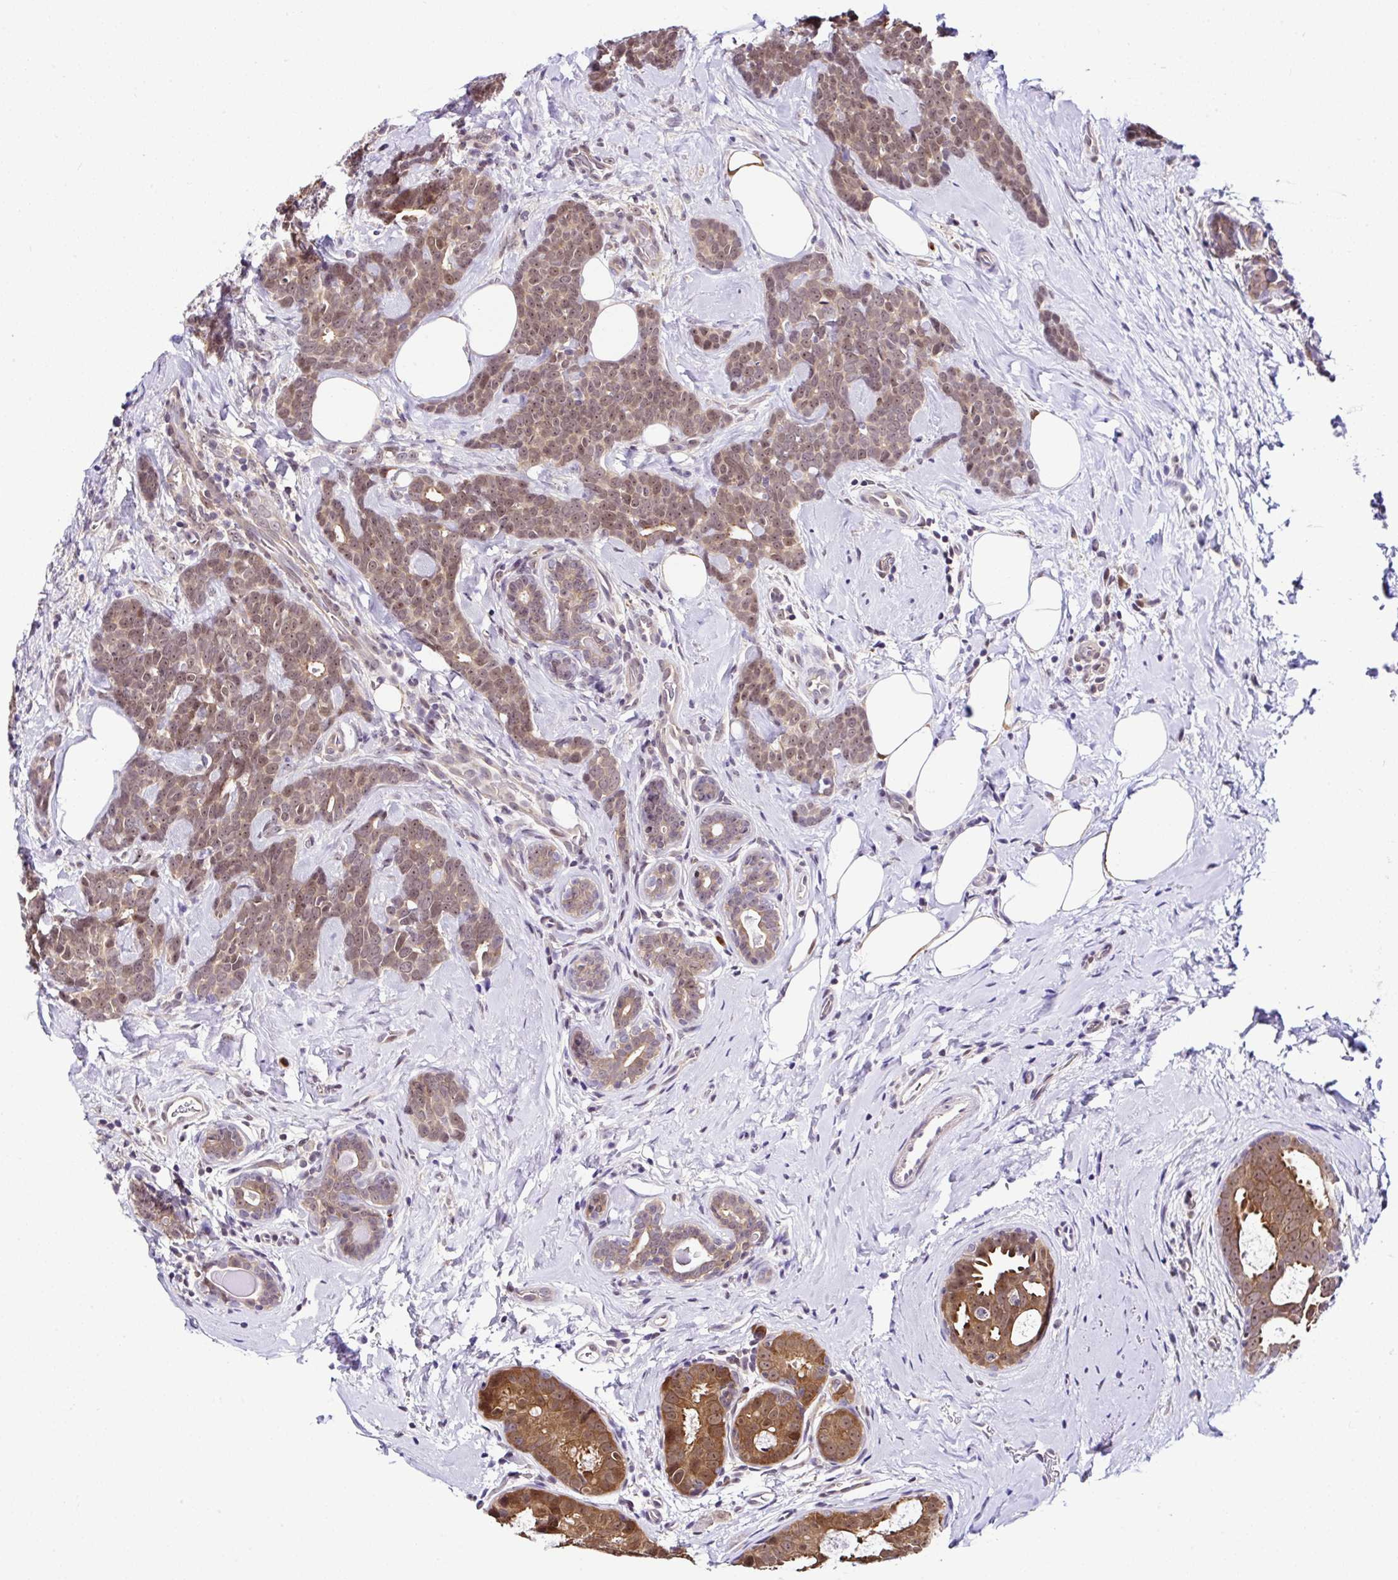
{"staining": {"intensity": "moderate", "quantity": ">75%", "location": "cytoplasmic/membranous,nuclear"}, "tissue": "breast cancer", "cell_type": "Tumor cells", "image_type": "cancer", "snomed": [{"axis": "morphology", "description": "Duct carcinoma"}, {"axis": "topography", "description": "Breast"}], "caption": "This is an image of IHC staining of breast infiltrating ductal carcinoma, which shows moderate staining in the cytoplasmic/membranous and nuclear of tumor cells.", "gene": "PIN4", "patient": {"sex": "female", "age": 71}}